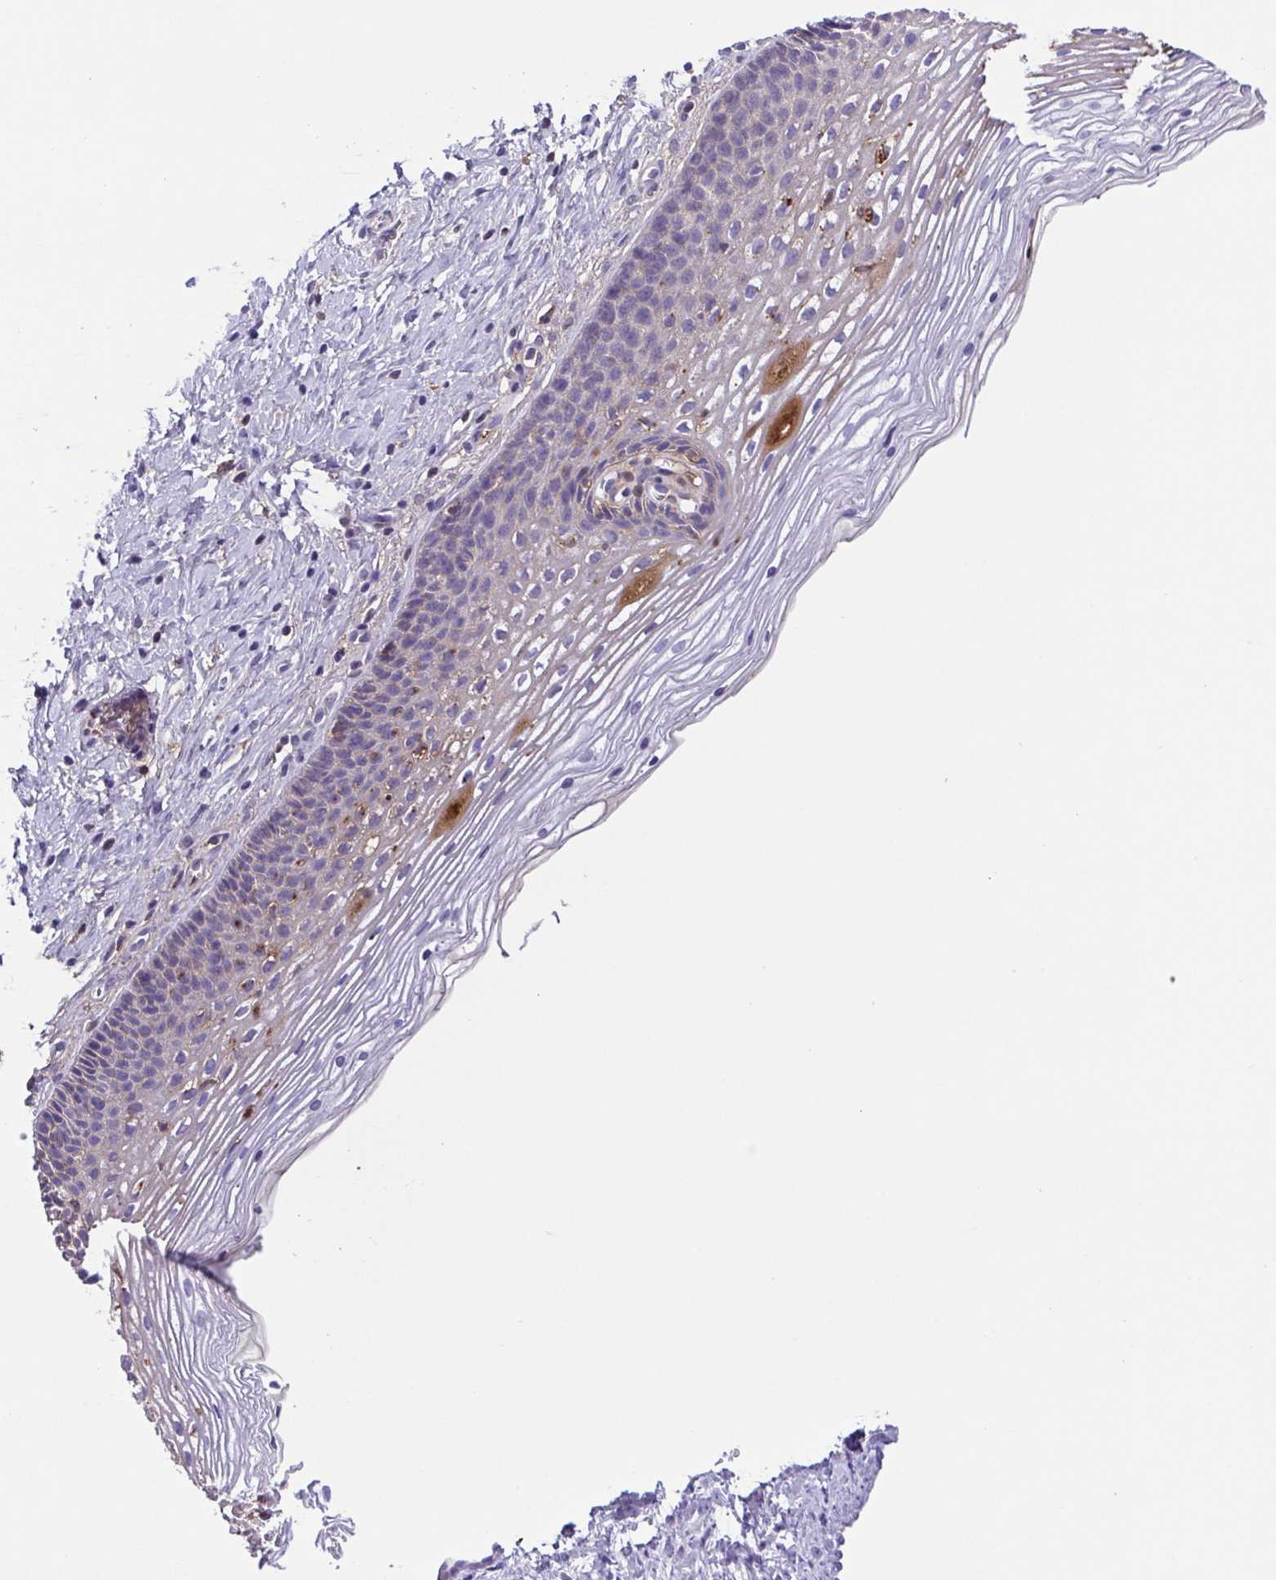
{"staining": {"intensity": "negative", "quantity": "none", "location": "none"}, "tissue": "cervix", "cell_type": "Glandular cells", "image_type": "normal", "snomed": [{"axis": "morphology", "description": "Normal tissue, NOS"}, {"axis": "topography", "description": "Cervix"}], "caption": "This is an IHC photomicrograph of unremarkable cervix. There is no staining in glandular cells.", "gene": "IGFL1", "patient": {"sex": "female", "age": 34}}